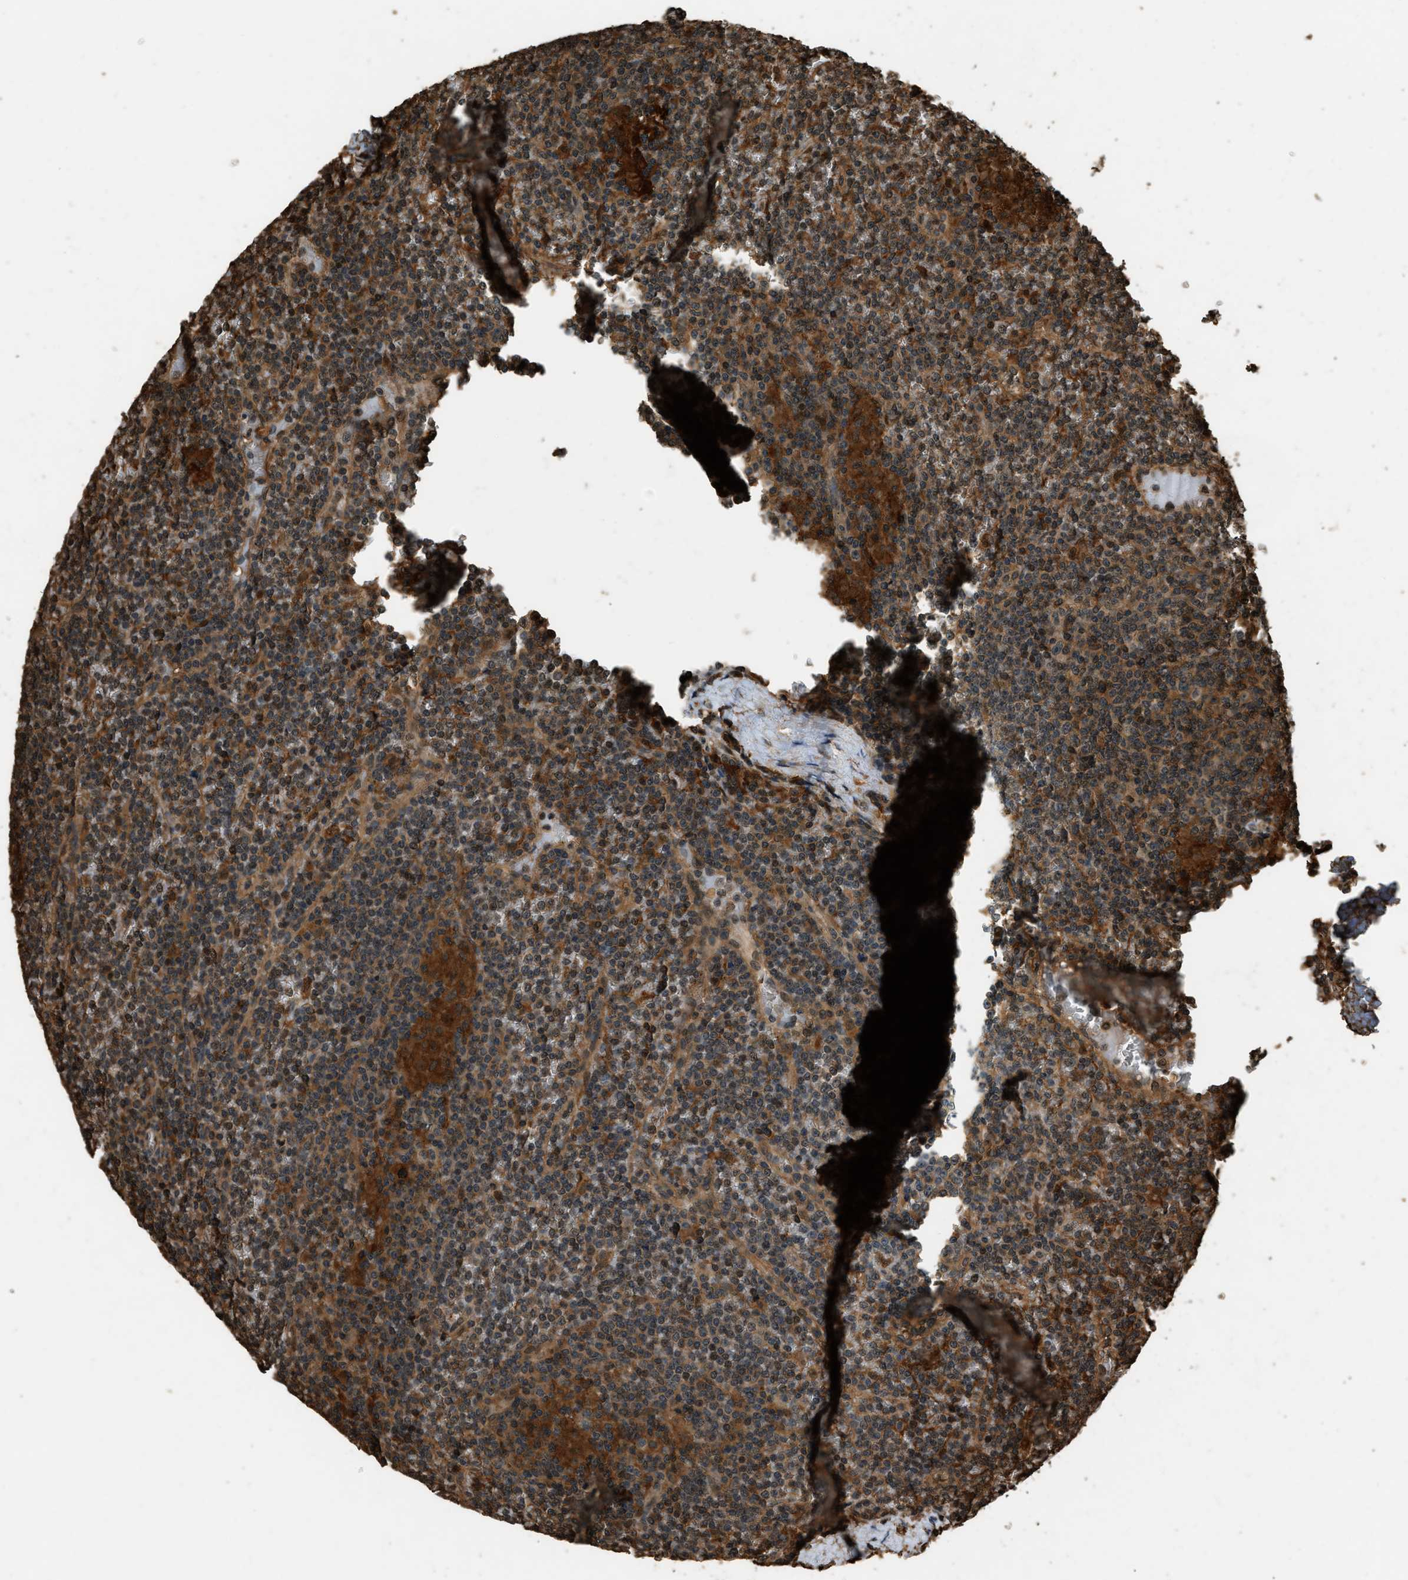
{"staining": {"intensity": "moderate", "quantity": ">75%", "location": "cytoplasmic/membranous,nuclear"}, "tissue": "lymphoma", "cell_type": "Tumor cells", "image_type": "cancer", "snomed": [{"axis": "morphology", "description": "Malignant lymphoma, non-Hodgkin's type, Low grade"}, {"axis": "topography", "description": "Spleen"}], "caption": "Malignant lymphoma, non-Hodgkin's type (low-grade) was stained to show a protein in brown. There is medium levels of moderate cytoplasmic/membranous and nuclear staining in approximately >75% of tumor cells.", "gene": "RAP2A", "patient": {"sex": "female", "age": 19}}